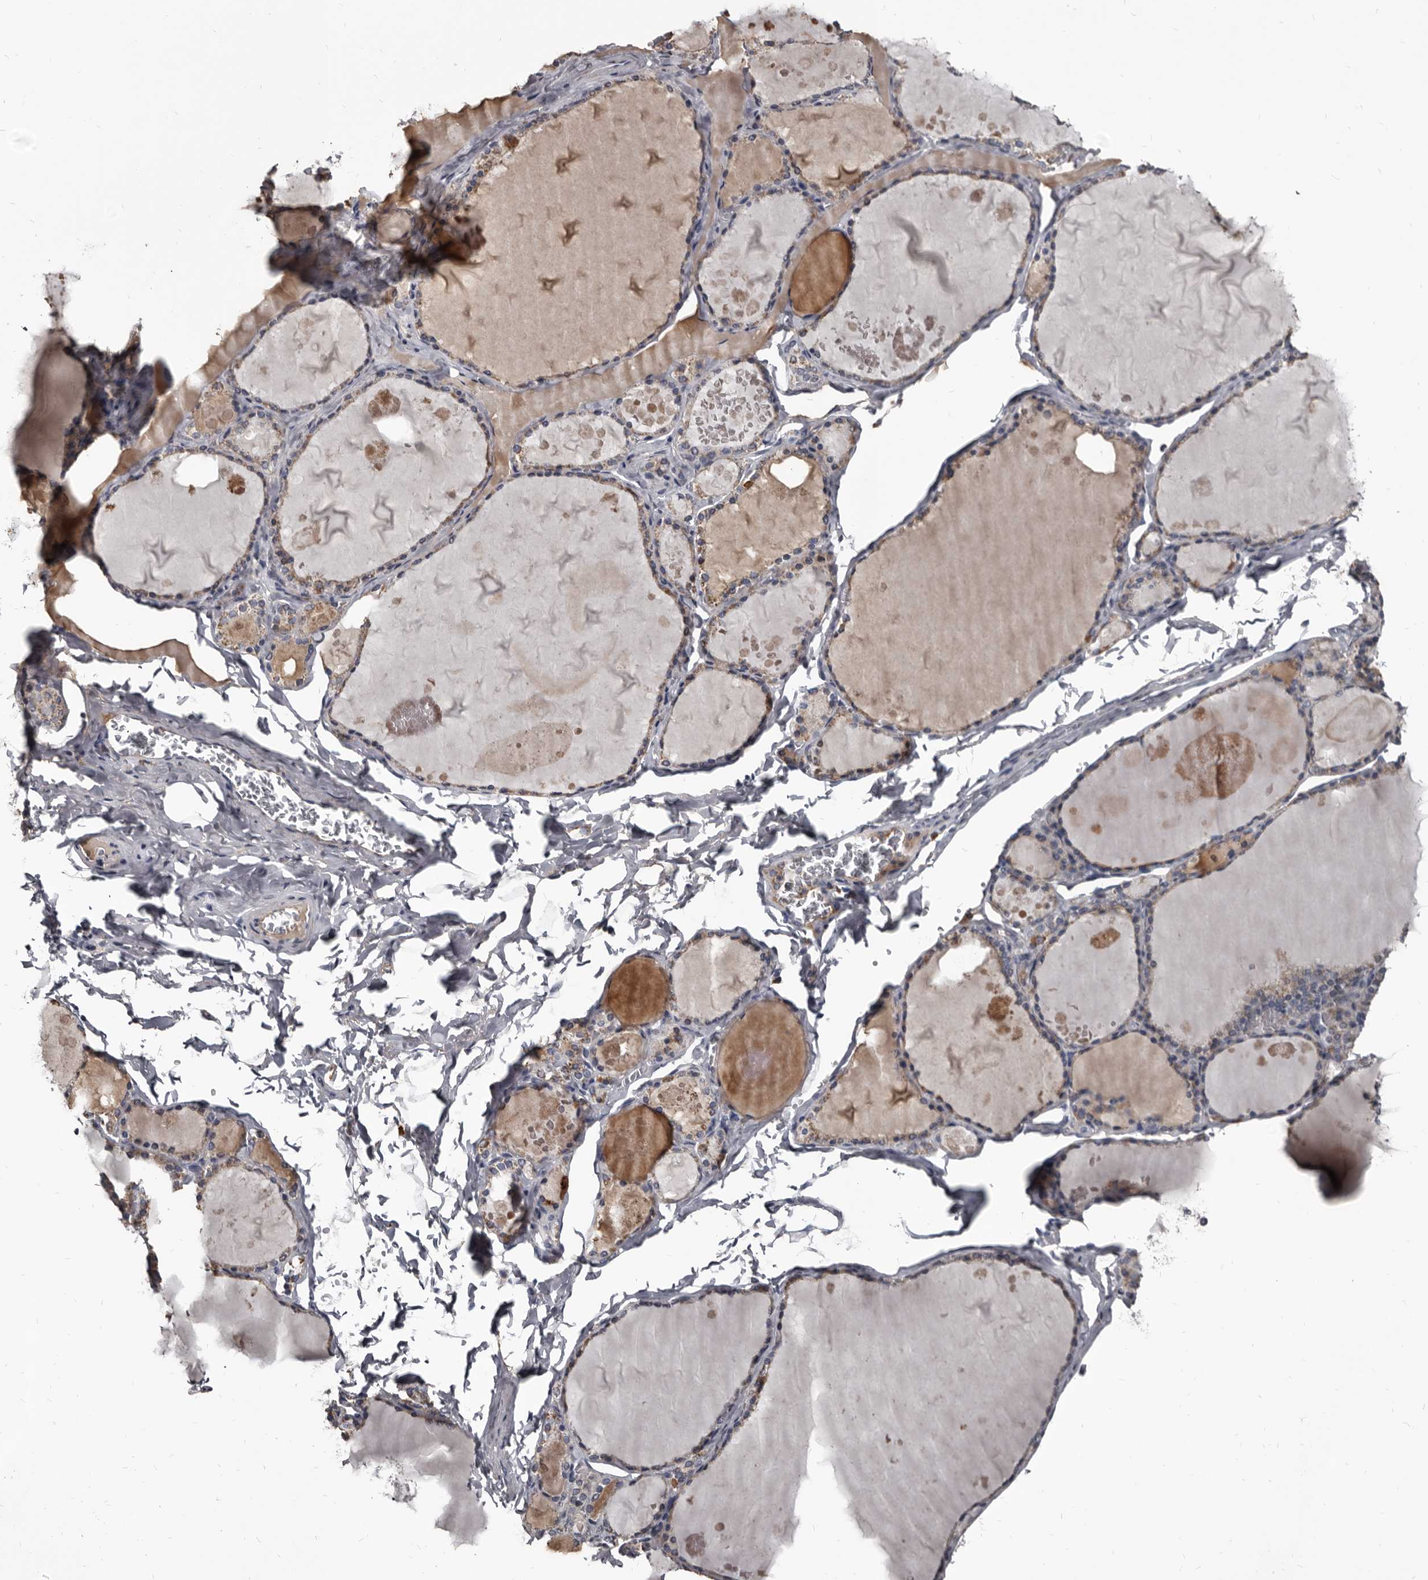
{"staining": {"intensity": "weak", "quantity": ">75%", "location": "cytoplasmic/membranous"}, "tissue": "thyroid gland", "cell_type": "Glandular cells", "image_type": "normal", "snomed": [{"axis": "morphology", "description": "Normal tissue, NOS"}, {"axis": "topography", "description": "Thyroid gland"}], "caption": "A photomicrograph of human thyroid gland stained for a protein exhibits weak cytoplasmic/membranous brown staining in glandular cells. (DAB (3,3'-diaminobenzidine) IHC, brown staining for protein, blue staining for nuclei).", "gene": "GREB1", "patient": {"sex": "male", "age": 56}}